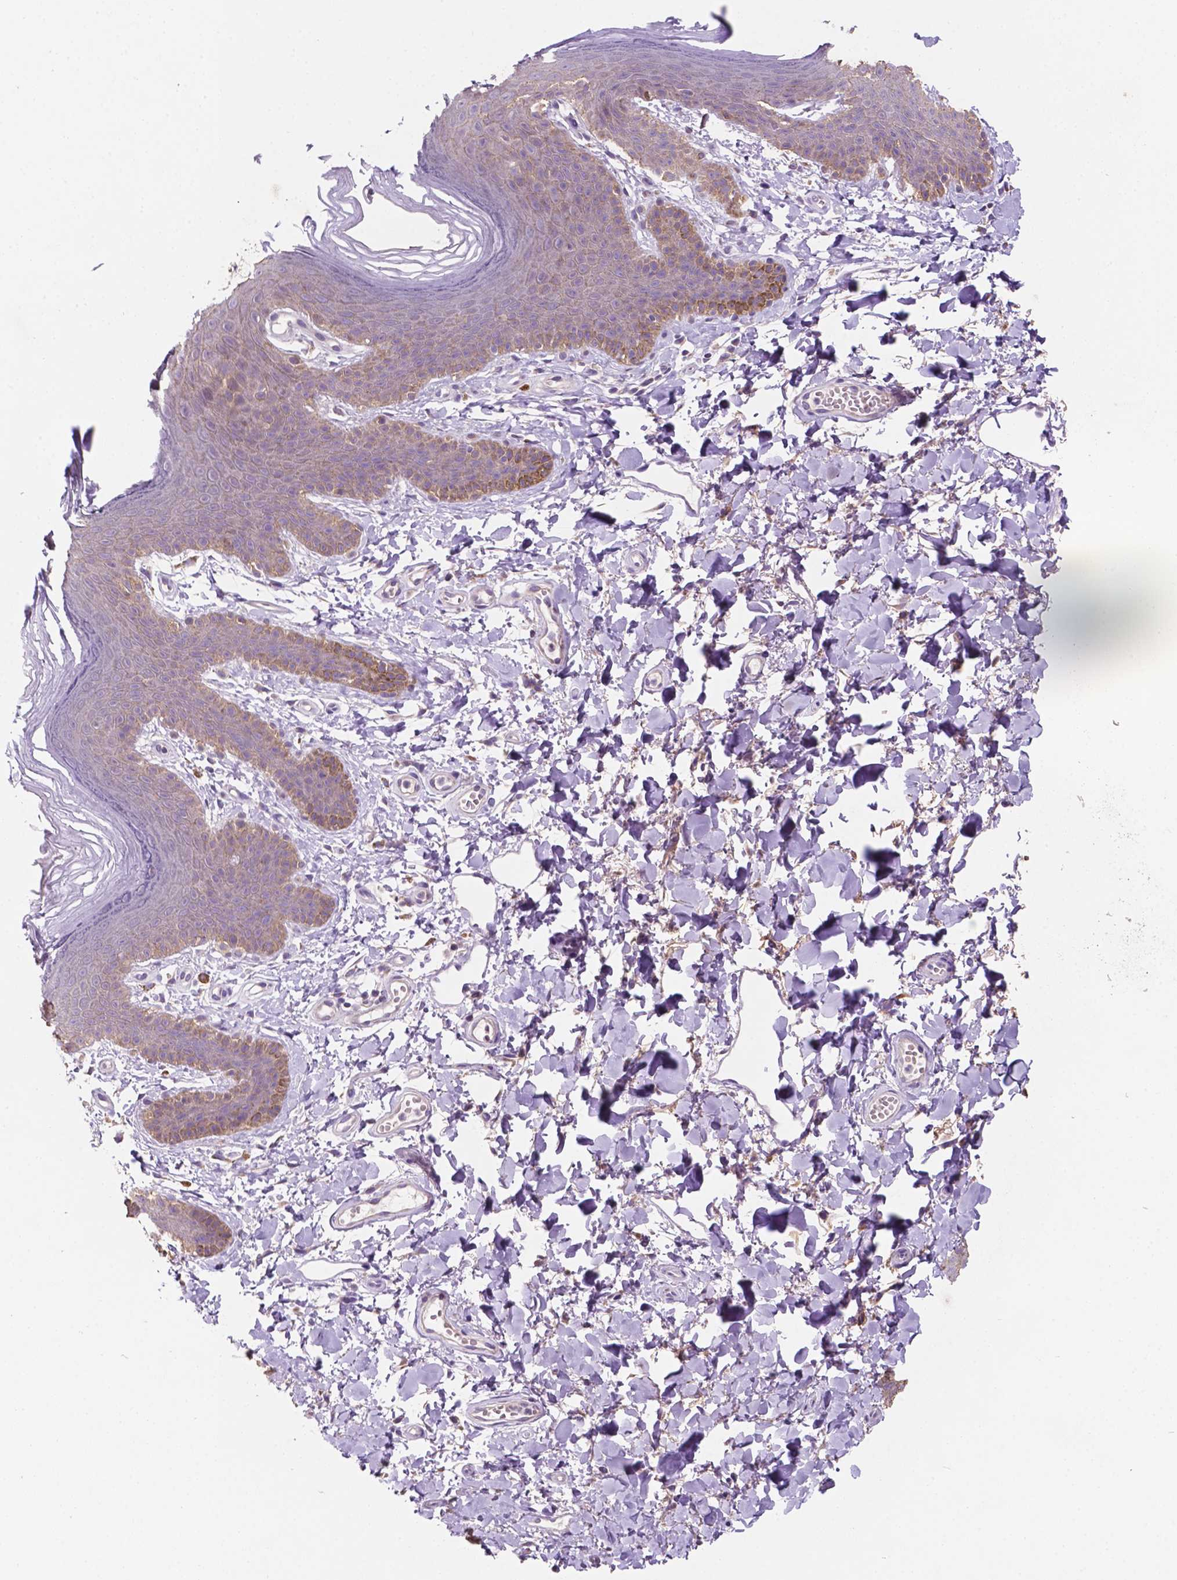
{"staining": {"intensity": "moderate", "quantity": "25%-75%", "location": "cytoplasmic/membranous"}, "tissue": "skin", "cell_type": "Epidermal cells", "image_type": "normal", "snomed": [{"axis": "morphology", "description": "Normal tissue, NOS"}, {"axis": "topography", "description": "Anal"}], "caption": "Epidermal cells demonstrate medium levels of moderate cytoplasmic/membranous staining in approximately 25%-75% of cells in unremarkable skin. The protein is shown in brown color, while the nuclei are stained blue.", "gene": "MKRN2OS", "patient": {"sex": "male", "age": 53}}